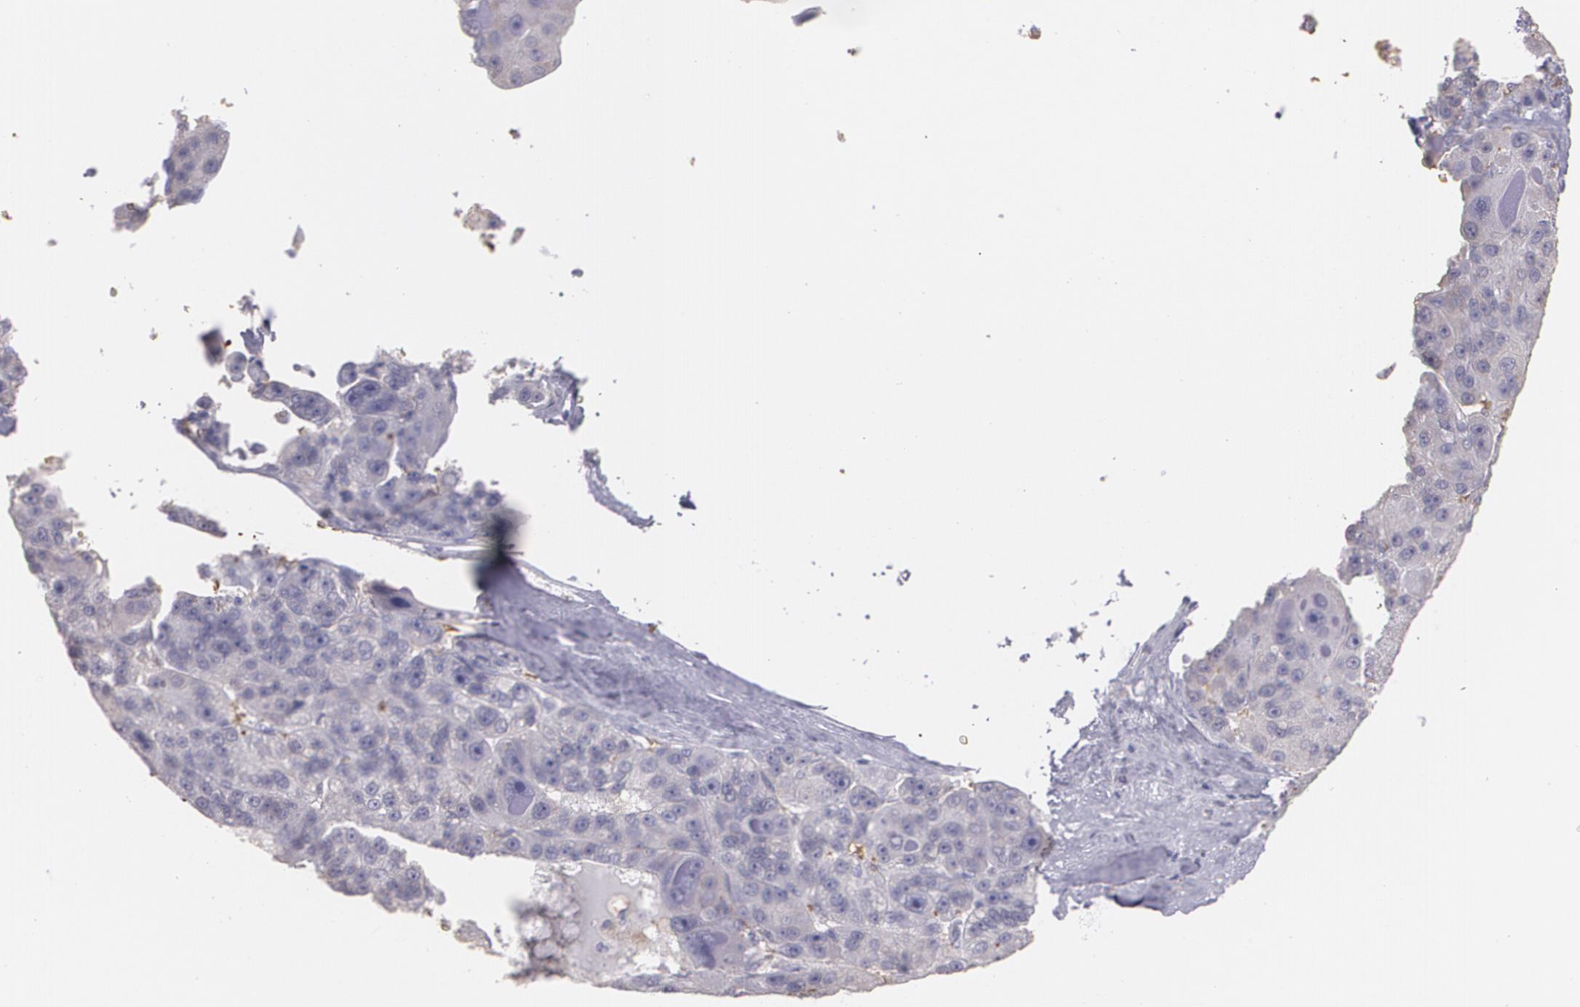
{"staining": {"intensity": "negative", "quantity": "none", "location": "none"}, "tissue": "liver cancer", "cell_type": "Tumor cells", "image_type": "cancer", "snomed": [{"axis": "morphology", "description": "Carcinoma, Hepatocellular, NOS"}, {"axis": "topography", "description": "Liver"}], "caption": "Tumor cells are negative for brown protein staining in liver cancer.", "gene": "ACE", "patient": {"sex": "male", "age": 76}}